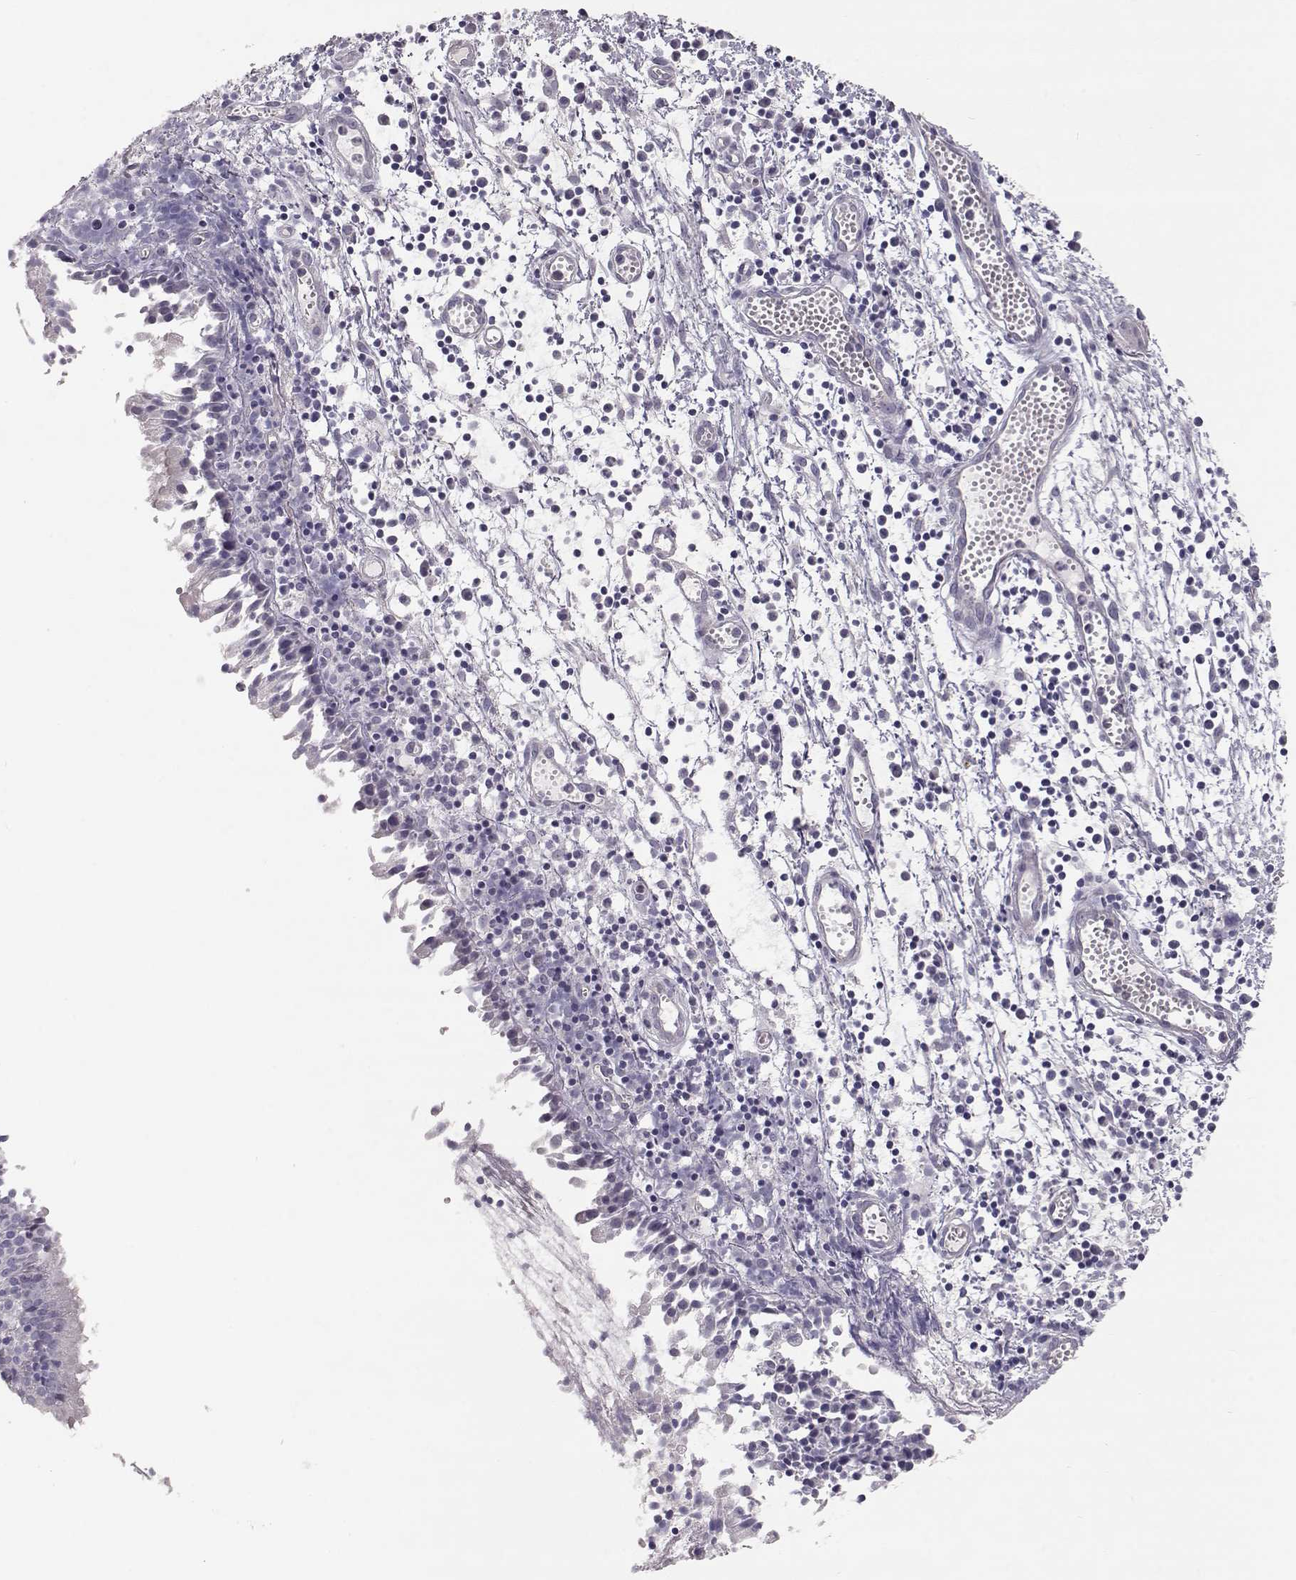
{"staining": {"intensity": "negative", "quantity": "none", "location": "none"}, "tissue": "nasopharynx", "cell_type": "Respiratory epithelial cells", "image_type": "normal", "snomed": [{"axis": "morphology", "description": "Normal tissue, NOS"}, {"axis": "topography", "description": "Nasopharynx"}], "caption": "Micrograph shows no significant protein expression in respiratory epithelial cells of unremarkable nasopharynx. (Brightfield microscopy of DAB (3,3'-diaminobenzidine) immunohistochemistry at high magnification).", "gene": "SLC18A1", "patient": {"sex": "male", "age": 9}}